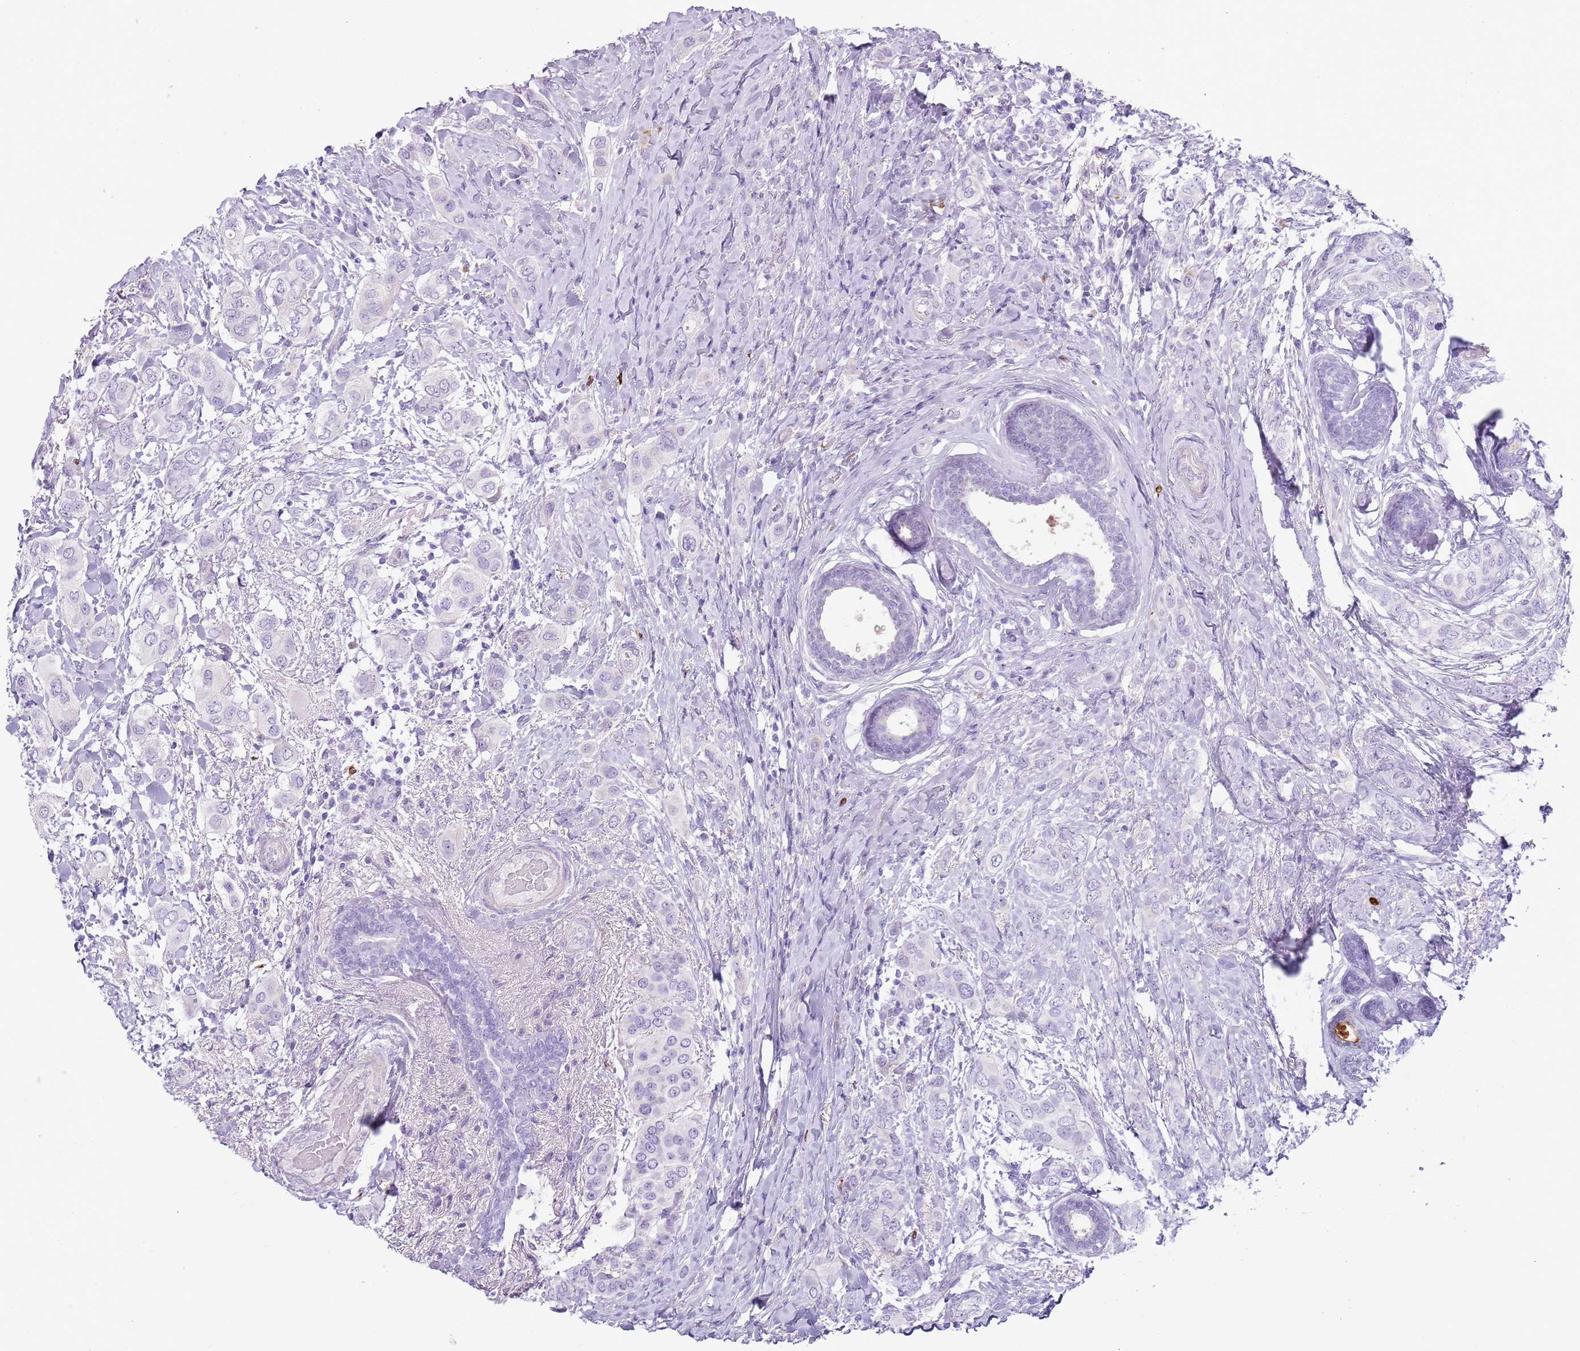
{"staining": {"intensity": "negative", "quantity": "none", "location": "none"}, "tissue": "breast cancer", "cell_type": "Tumor cells", "image_type": "cancer", "snomed": [{"axis": "morphology", "description": "Lobular carcinoma"}, {"axis": "topography", "description": "Breast"}], "caption": "This is a histopathology image of IHC staining of lobular carcinoma (breast), which shows no positivity in tumor cells.", "gene": "CD177", "patient": {"sex": "female", "age": 51}}